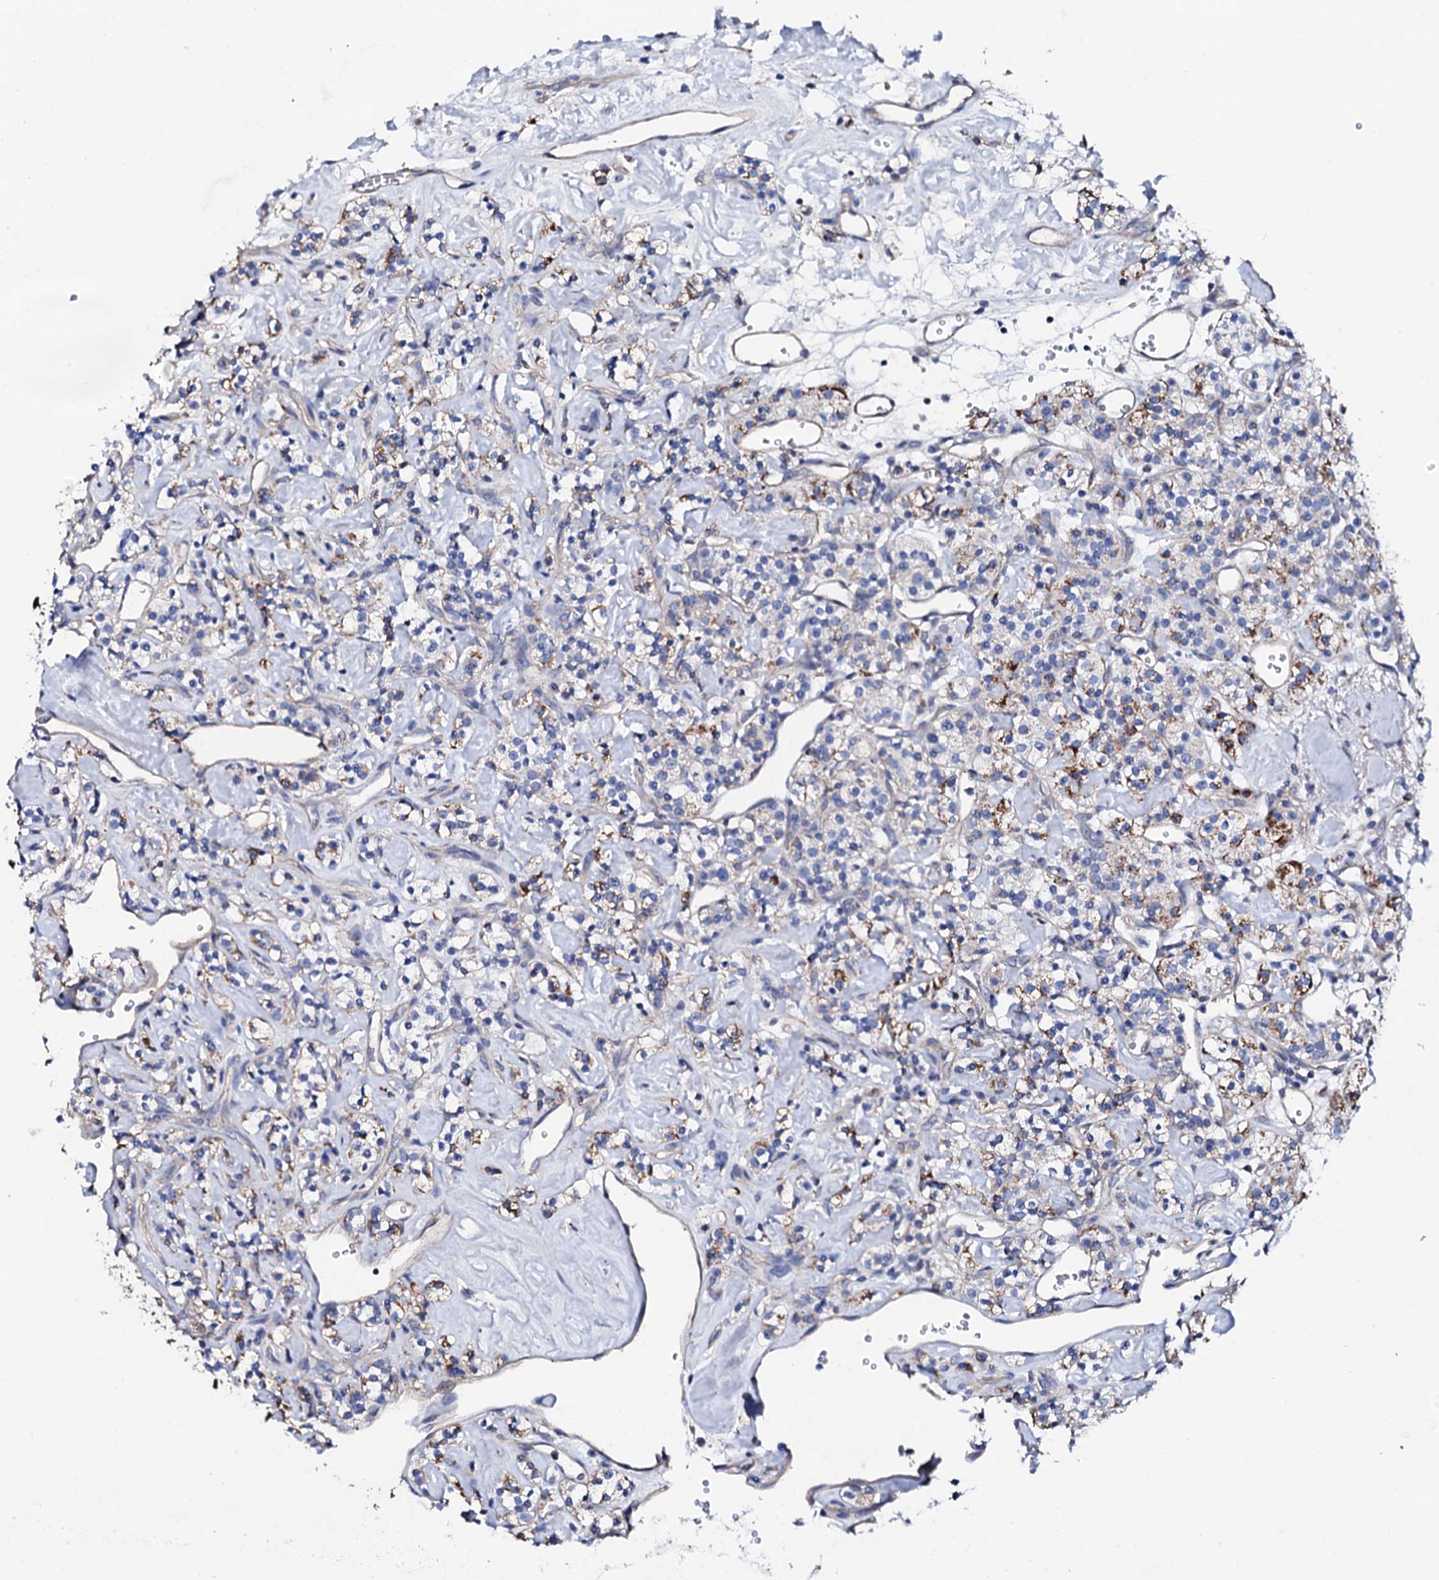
{"staining": {"intensity": "moderate", "quantity": "<25%", "location": "cytoplasmic/membranous"}, "tissue": "renal cancer", "cell_type": "Tumor cells", "image_type": "cancer", "snomed": [{"axis": "morphology", "description": "Adenocarcinoma, NOS"}, {"axis": "topography", "description": "Kidney"}], "caption": "This photomicrograph demonstrates renal cancer (adenocarcinoma) stained with IHC to label a protein in brown. The cytoplasmic/membranous of tumor cells show moderate positivity for the protein. Nuclei are counter-stained blue.", "gene": "KLHL32", "patient": {"sex": "male", "age": 77}}